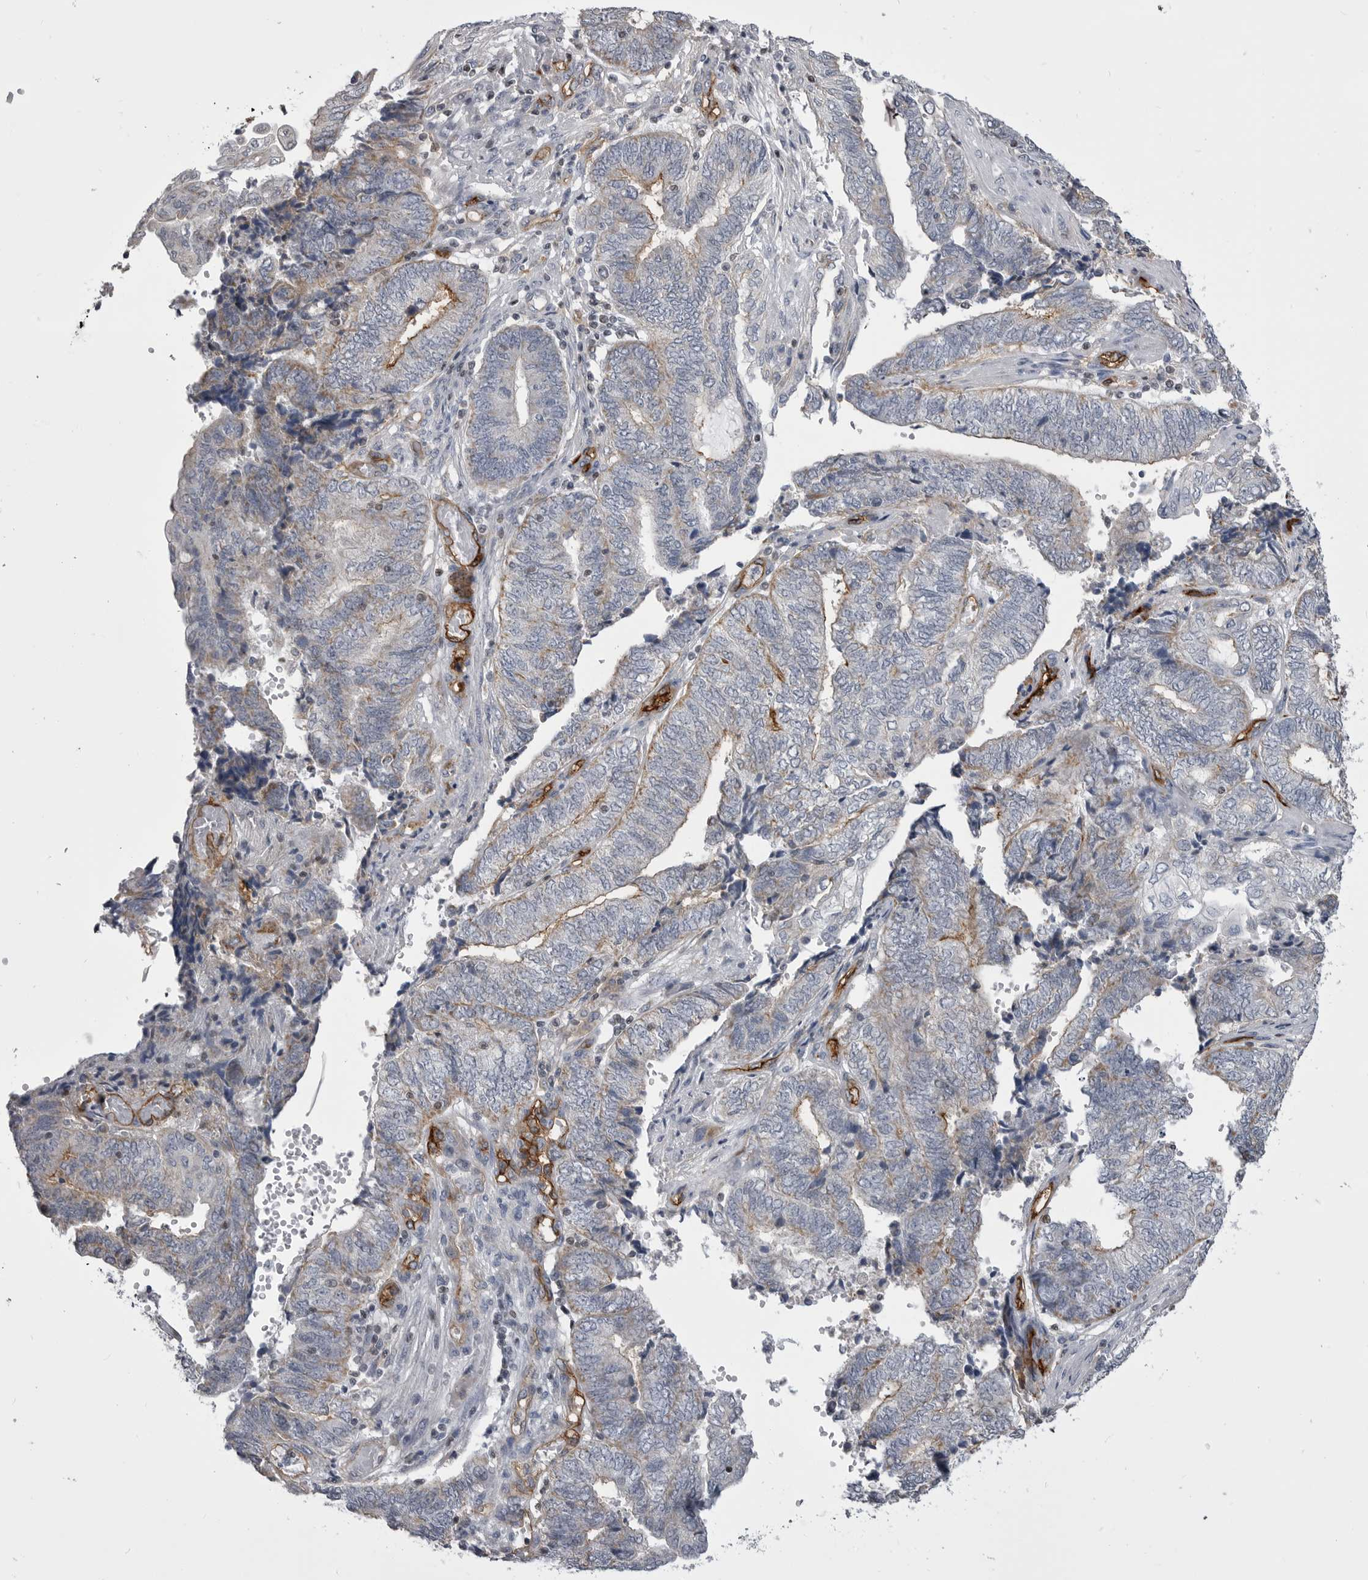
{"staining": {"intensity": "moderate", "quantity": "<25%", "location": "cytoplasmic/membranous"}, "tissue": "endometrial cancer", "cell_type": "Tumor cells", "image_type": "cancer", "snomed": [{"axis": "morphology", "description": "Adenocarcinoma, NOS"}, {"axis": "topography", "description": "Uterus"}, {"axis": "topography", "description": "Endometrium"}], "caption": "Approximately <25% of tumor cells in human endometrial cancer (adenocarcinoma) show moderate cytoplasmic/membranous protein staining as visualized by brown immunohistochemical staining.", "gene": "OPLAH", "patient": {"sex": "female", "age": 70}}